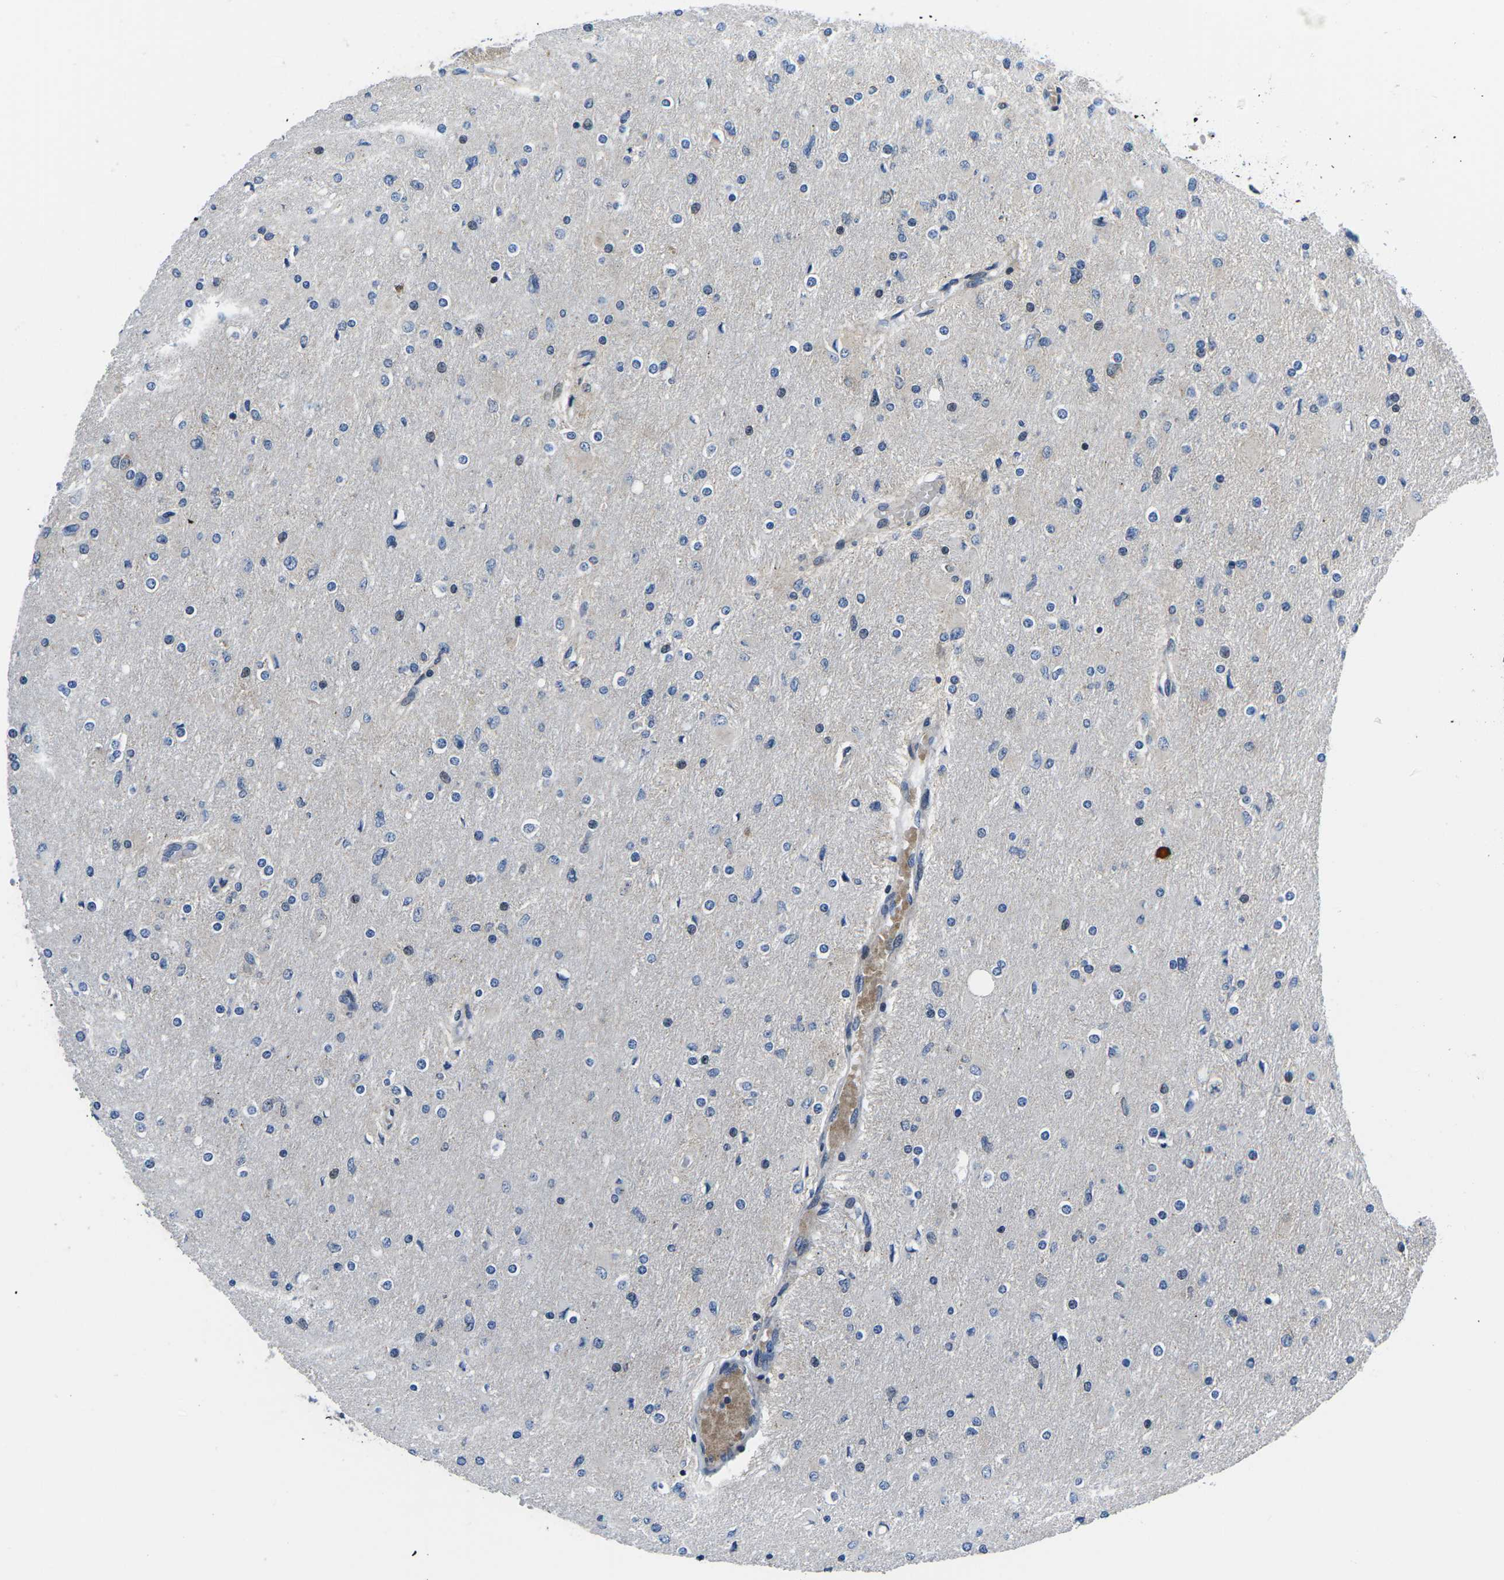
{"staining": {"intensity": "negative", "quantity": "none", "location": "none"}, "tissue": "glioma", "cell_type": "Tumor cells", "image_type": "cancer", "snomed": [{"axis": "morphology", "description": "Glioma, malignant, High grade"}, {"axis": "topography", "description": "Cerebral cortex"}], "caption": "High power microscopy image of an IHC image of malignant glioma (high-grade), revealing no significant staining in tumor cells.", "gene": "EIF4E", "patient": {"sex": "female", "age": 36}}